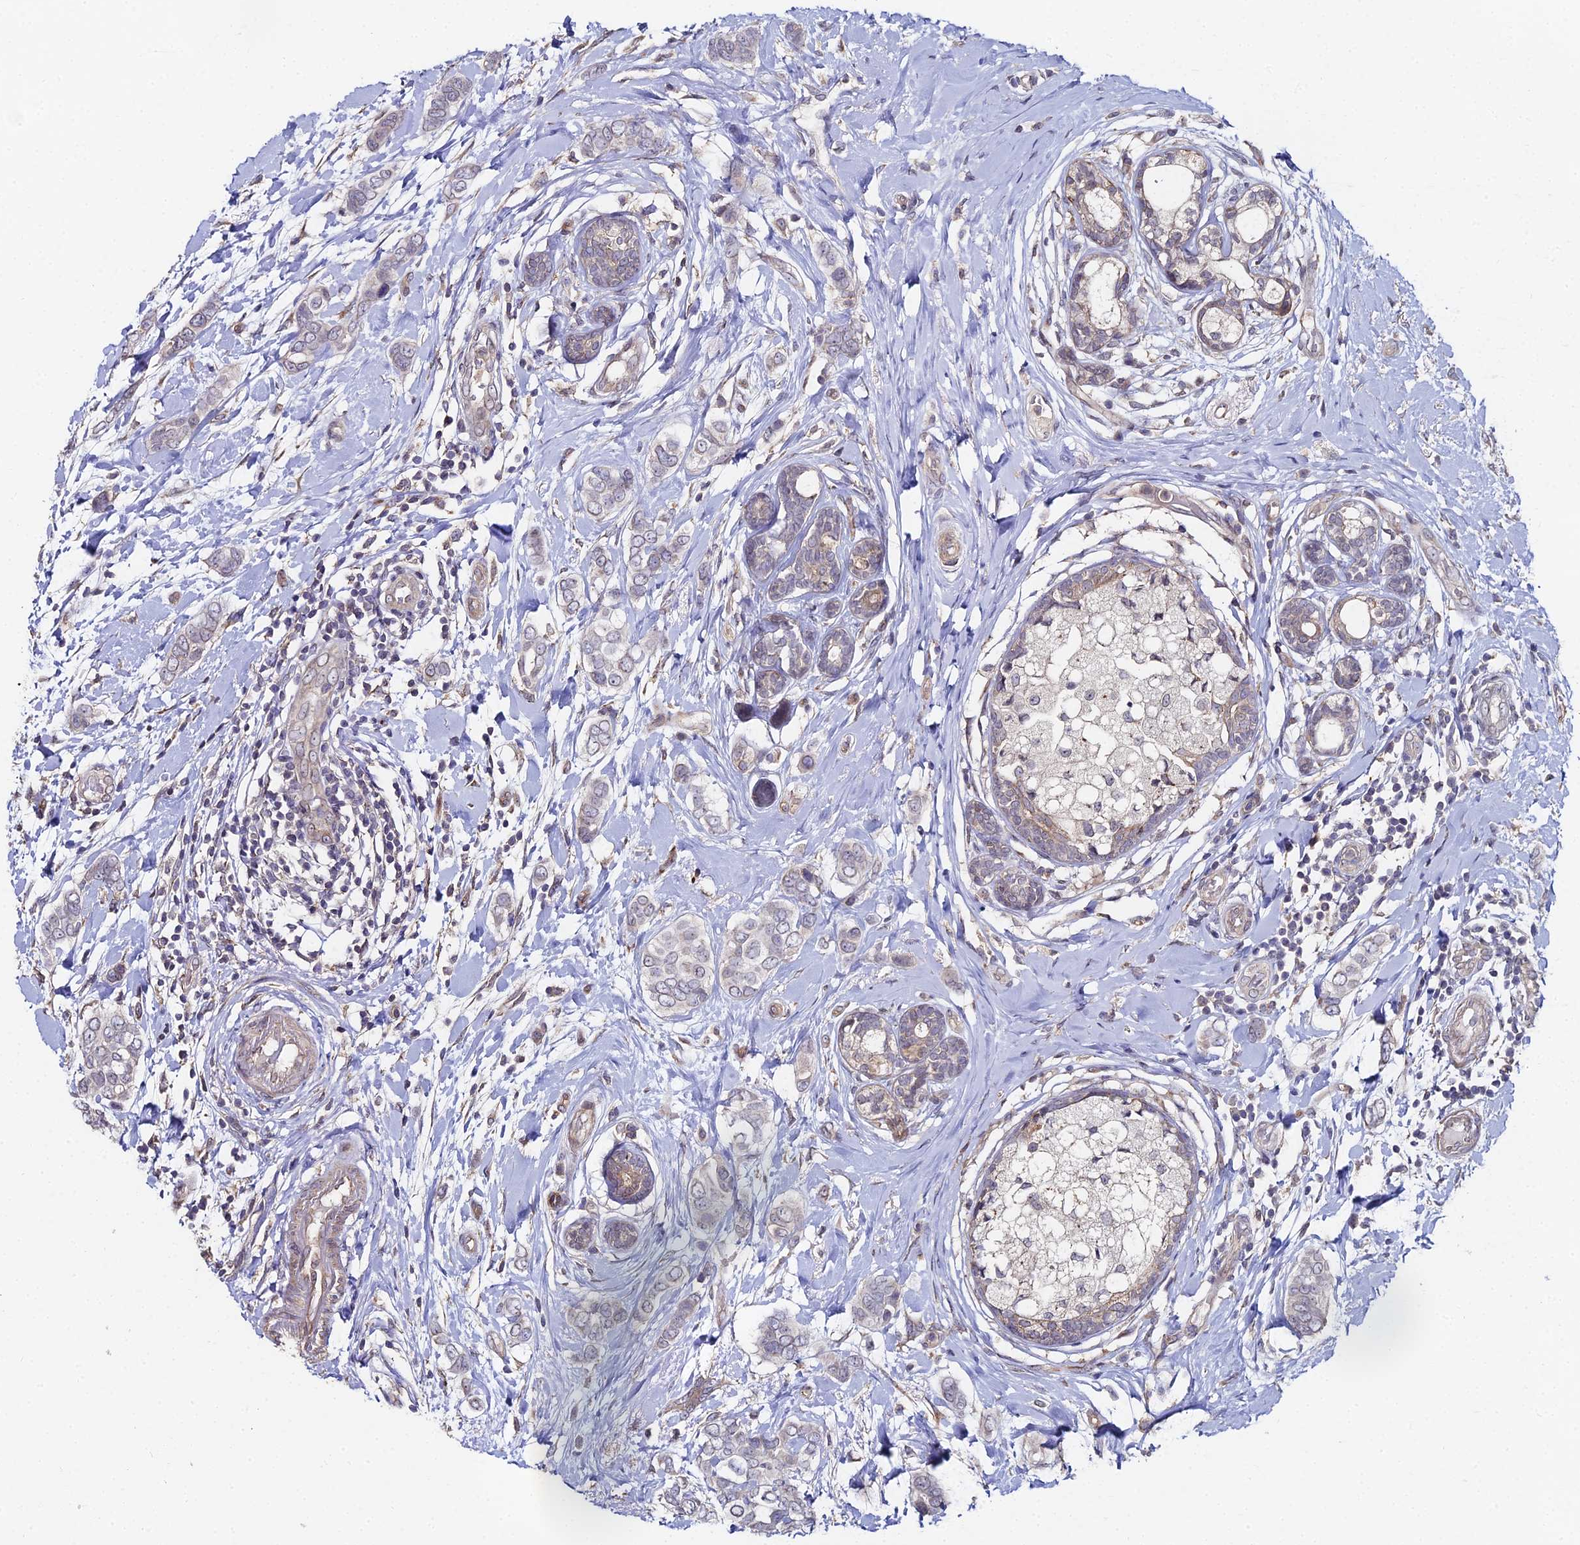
{"staining": {"intensity": "moderate", "quantity": "<25%", "location": "cytoplasmic/membranous"}, "tissue": "breast cancer", "cell_type": "Tumor cells", "image_type": "cancer", "snomed": [{"axis": "morphology", "description": "Lobular carcinoma"}, {"axis": "topography", "description": "Breast"}], "caption": "This histopathology image displays immunohistochemistry staining of human breast cancer (lobular carcinoma), with low moderate cytoplasmic/membranous positivity in approximately <25% of tumor cells.", "gene": "C4orf19", "patient": {"sex": "female", "age": 51}}